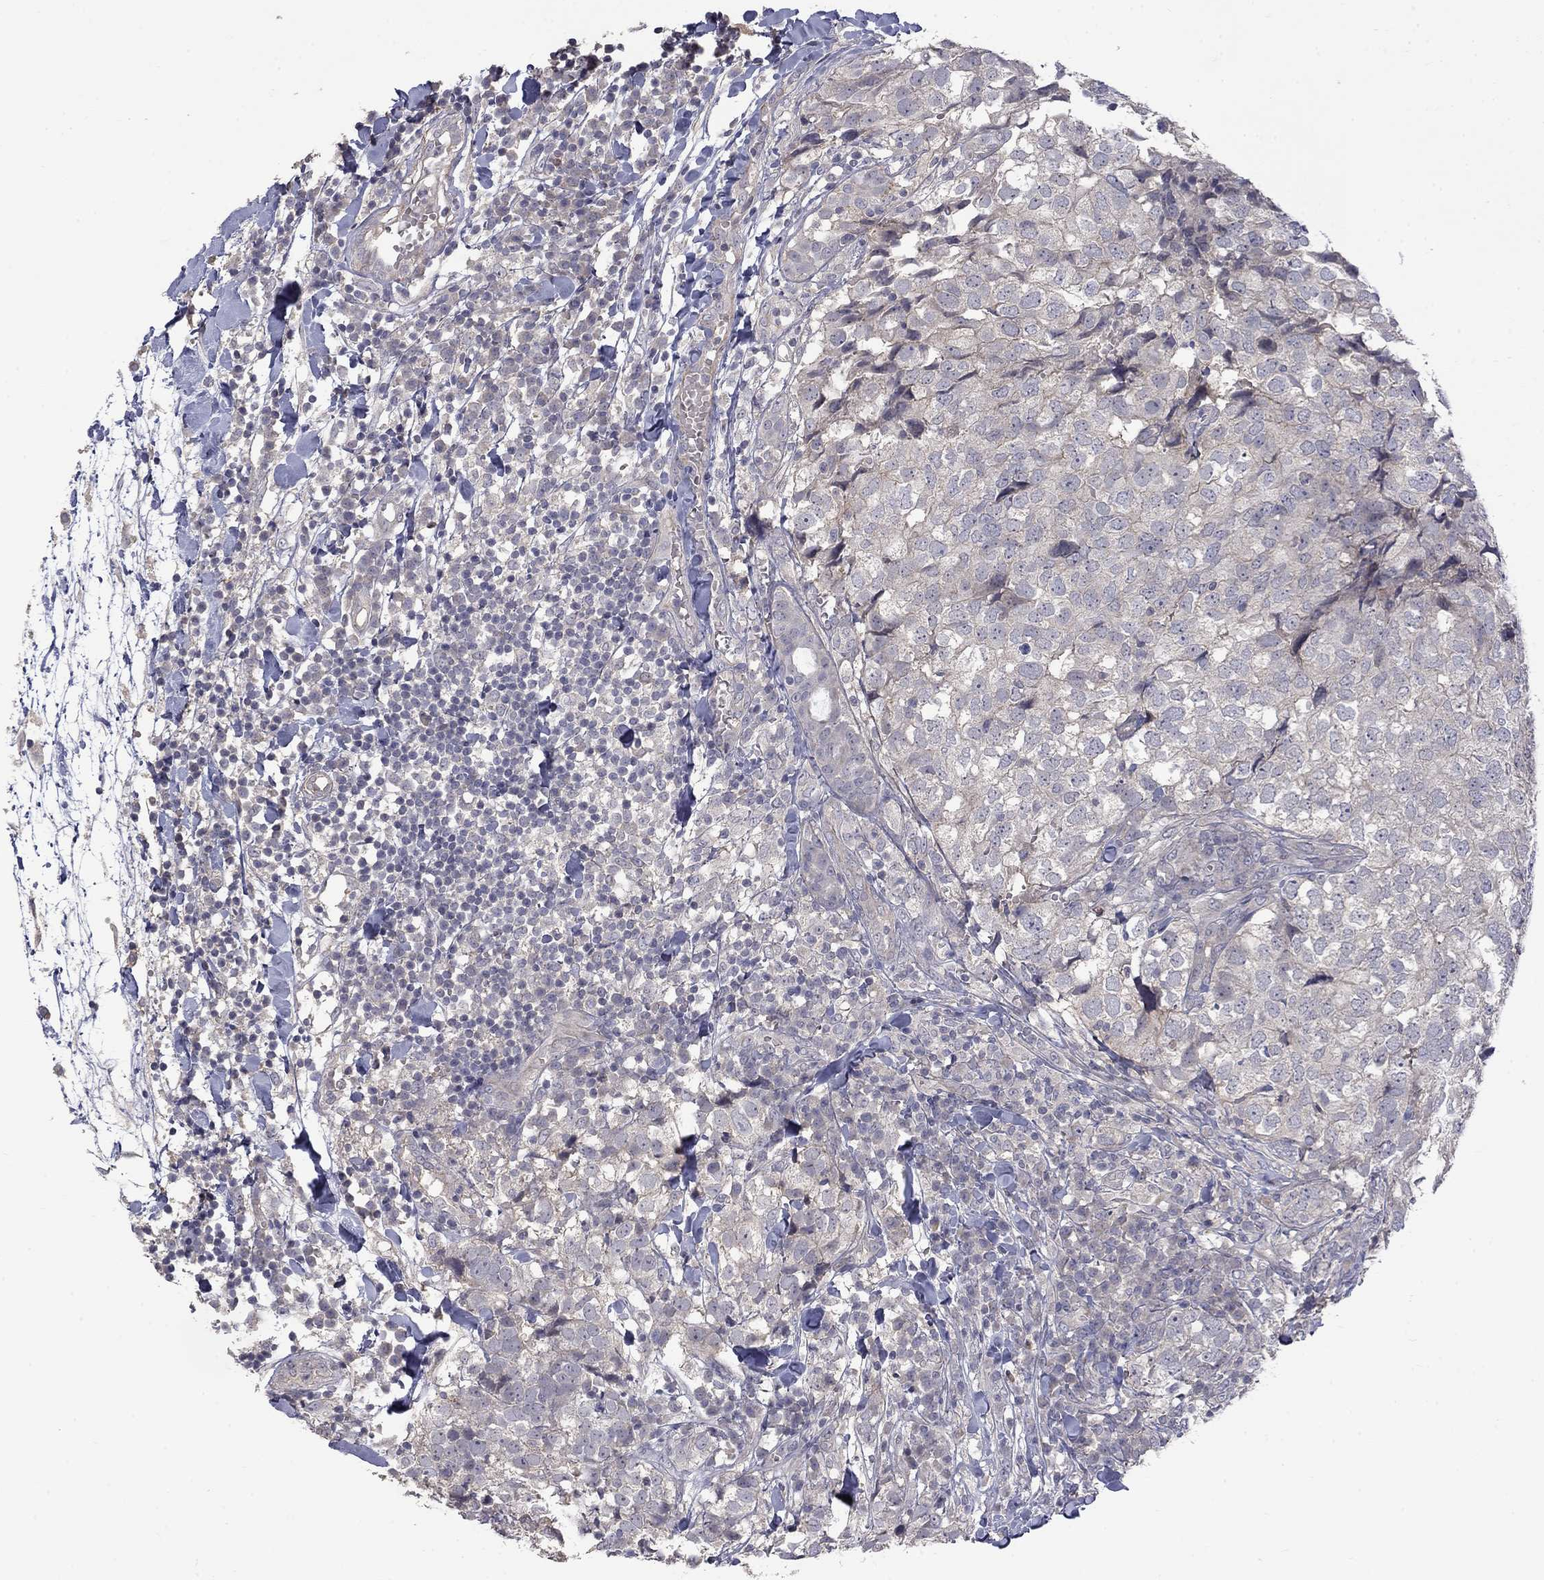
{"staining": {"intensity": "negative", "quantity": "none", "location": "none"}, "tissue": "breast cancer", "cell_type": "Tumor cells", "image_type": "cancer", "snomed": [{"axis": "morphology", "description": "Duct carcinoma"}, {"axis": "topography", "description": "Breast"}], "caption": "There is no significant expression in tumor cells of breast cancer.", "gene": "SLC39A14", "patient": {"sex": "female", "age": 30}}